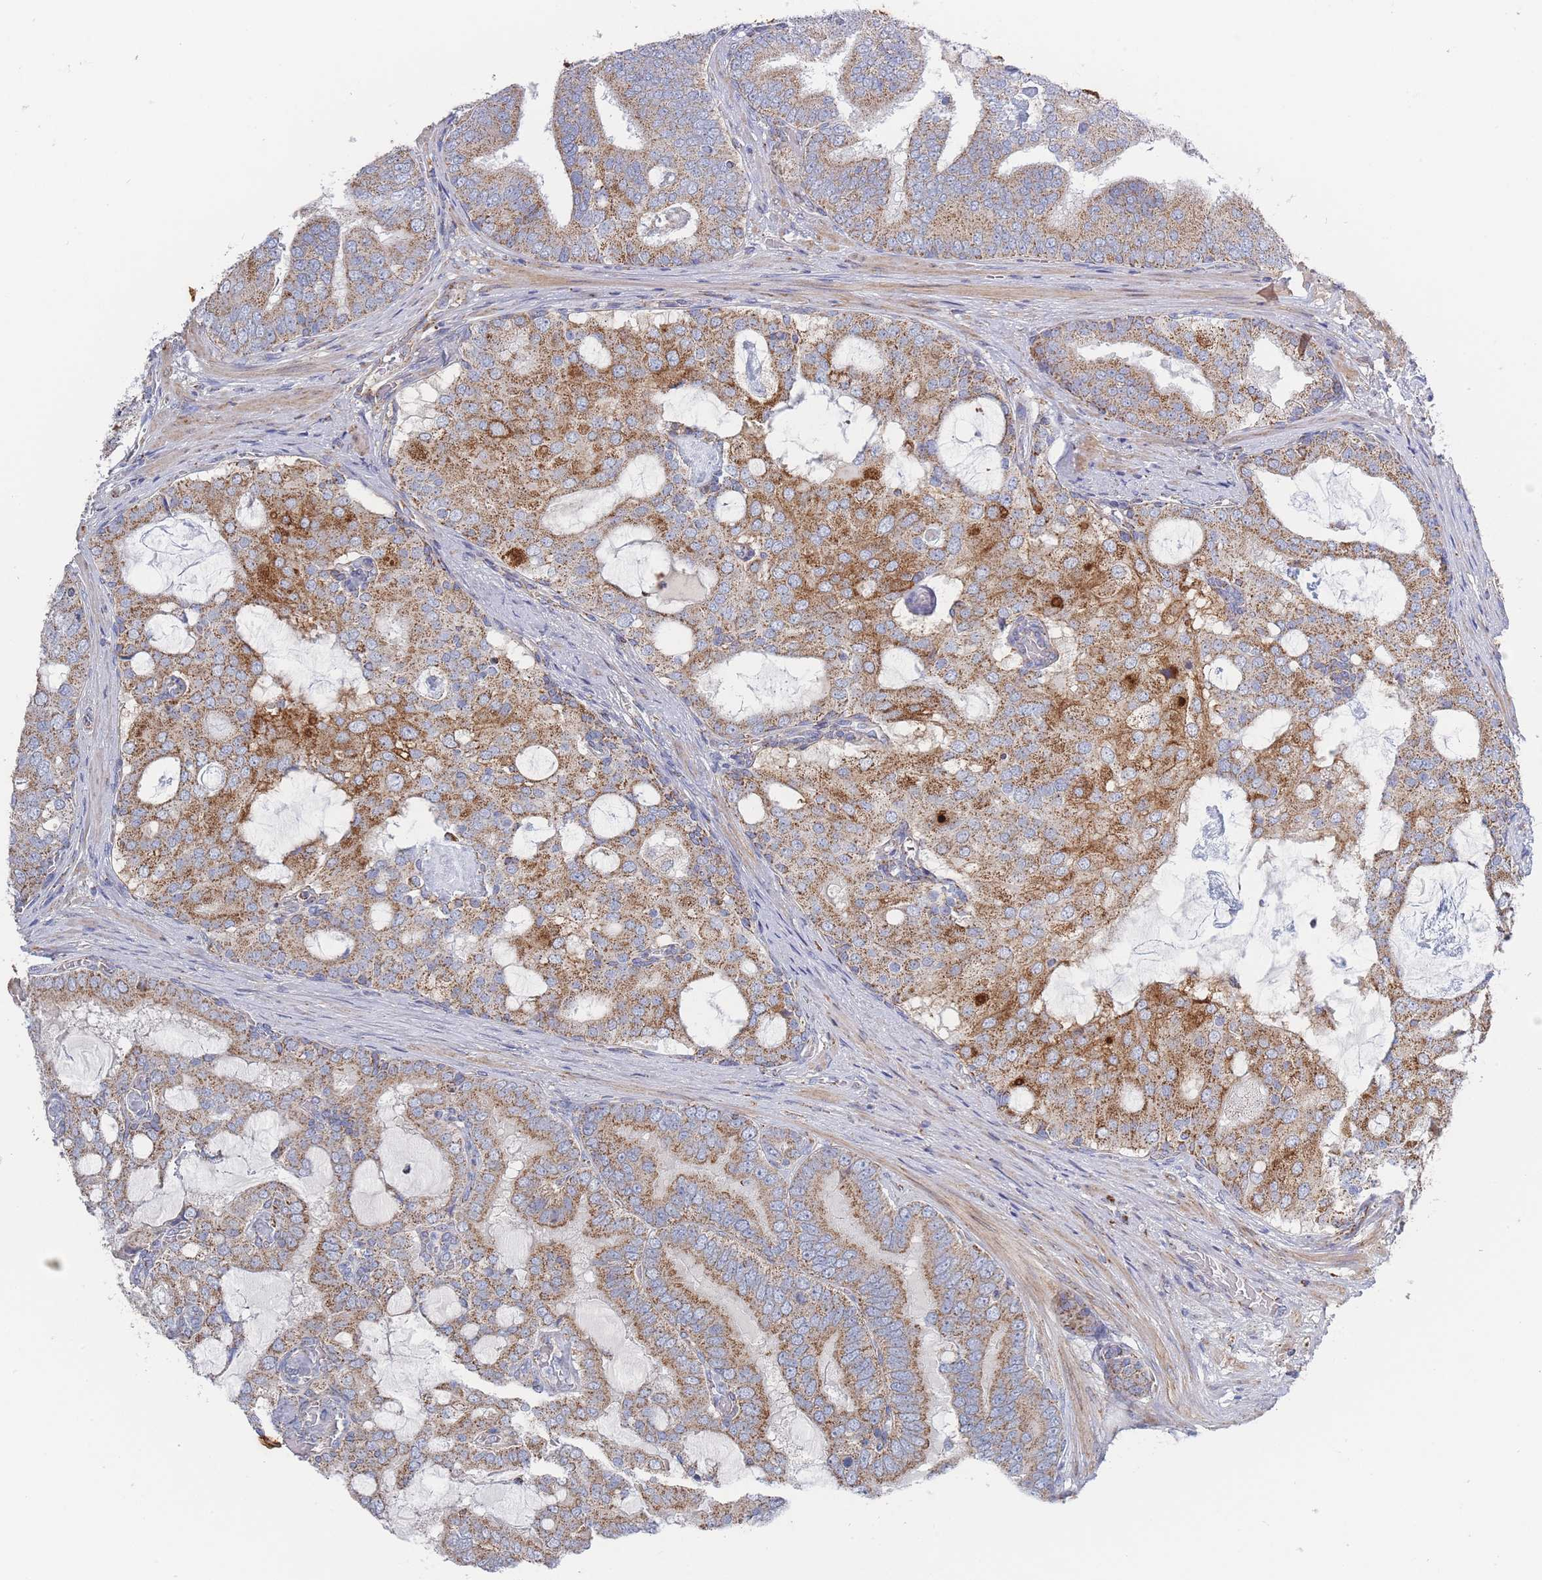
{"staining": {"intensity": "moderate", "quantity": ">75%", "location": "cytoplasmic/membranous"}, "tissue": "prostate cancer", "cell_type": "Tumor cells", "image_type": "cancer", "snomed": [{"axis": "morphology", "description": "Adenocarcinoma, High grade"}, {"axis": "topography", "description": "Prostate"}], "caption": "Immunohistochemical staining of human prostate cancer (adenocarcinoma (high-grade)) displays moderate cytoplasmic/membranous protein staining in about >75% of tumor cells. (Stains: DAB (3,3'-diaminobenzidine) in brown, nuclei in blue, Microscopy: brightfield microscopy at high magnification).", "gene": "IKZF4", "patient": {"sex": "male", "age": 55}}